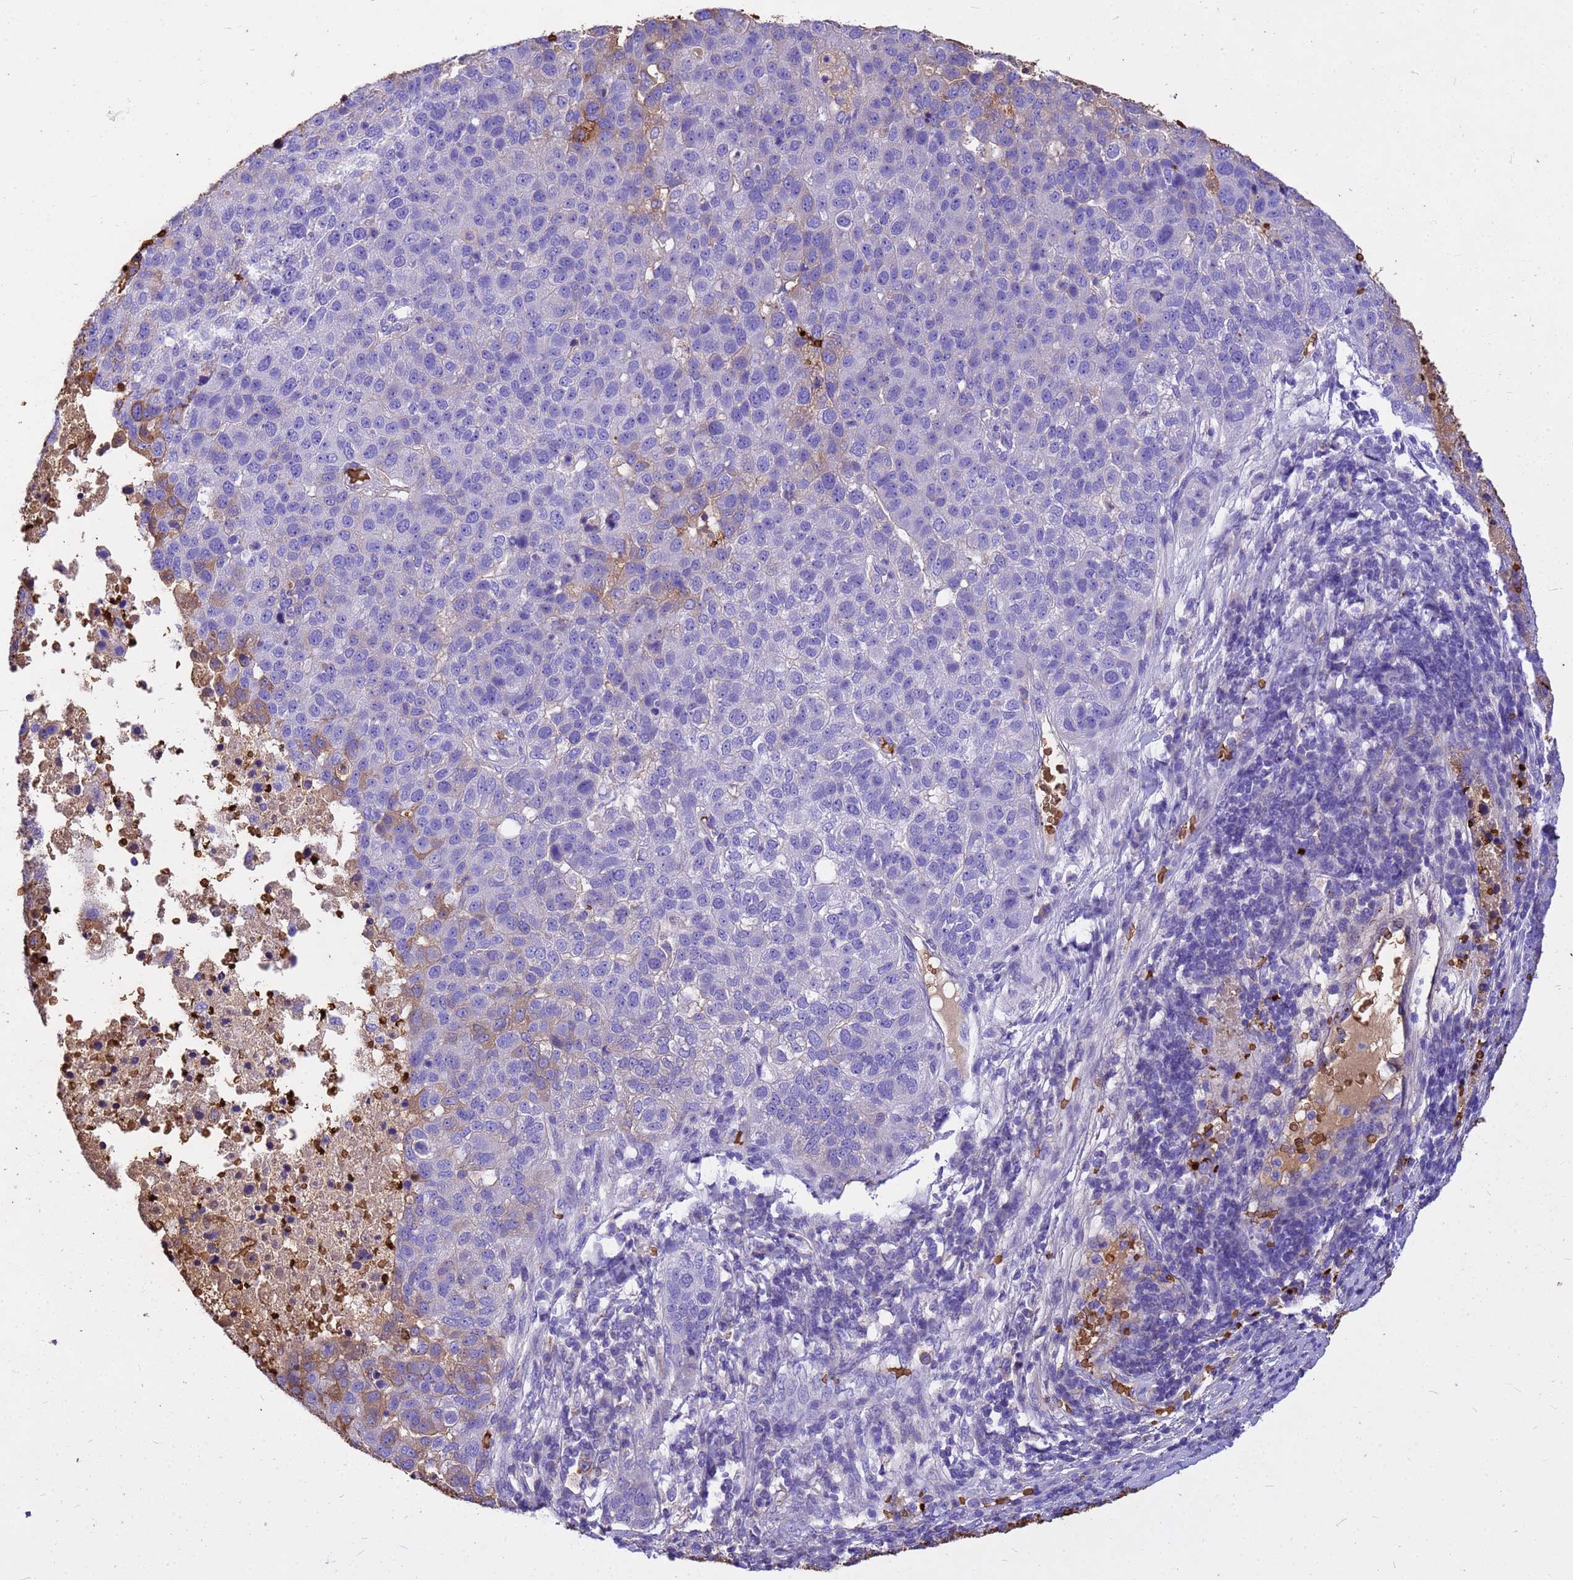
{"staining": {"intensity": "negative", "quantity": "none", "location": "none"}, "tissue": "pancreatic cancer", "cell_type": "Tumor cells", "image_type": "cancer", "snomed": [{"axis": "morphology", "description": "Adenocarcinoma, NOS"}, {"axis": "topography", "description": "Pancreas"}], "caption": "This is a histopathology image of immunohistochemistry staining of adenocarcinoma (pancreatic), which shows no staining in tumor cells.", "gene": "HBA2", "patient": {"sex": "female", "age": 61}}